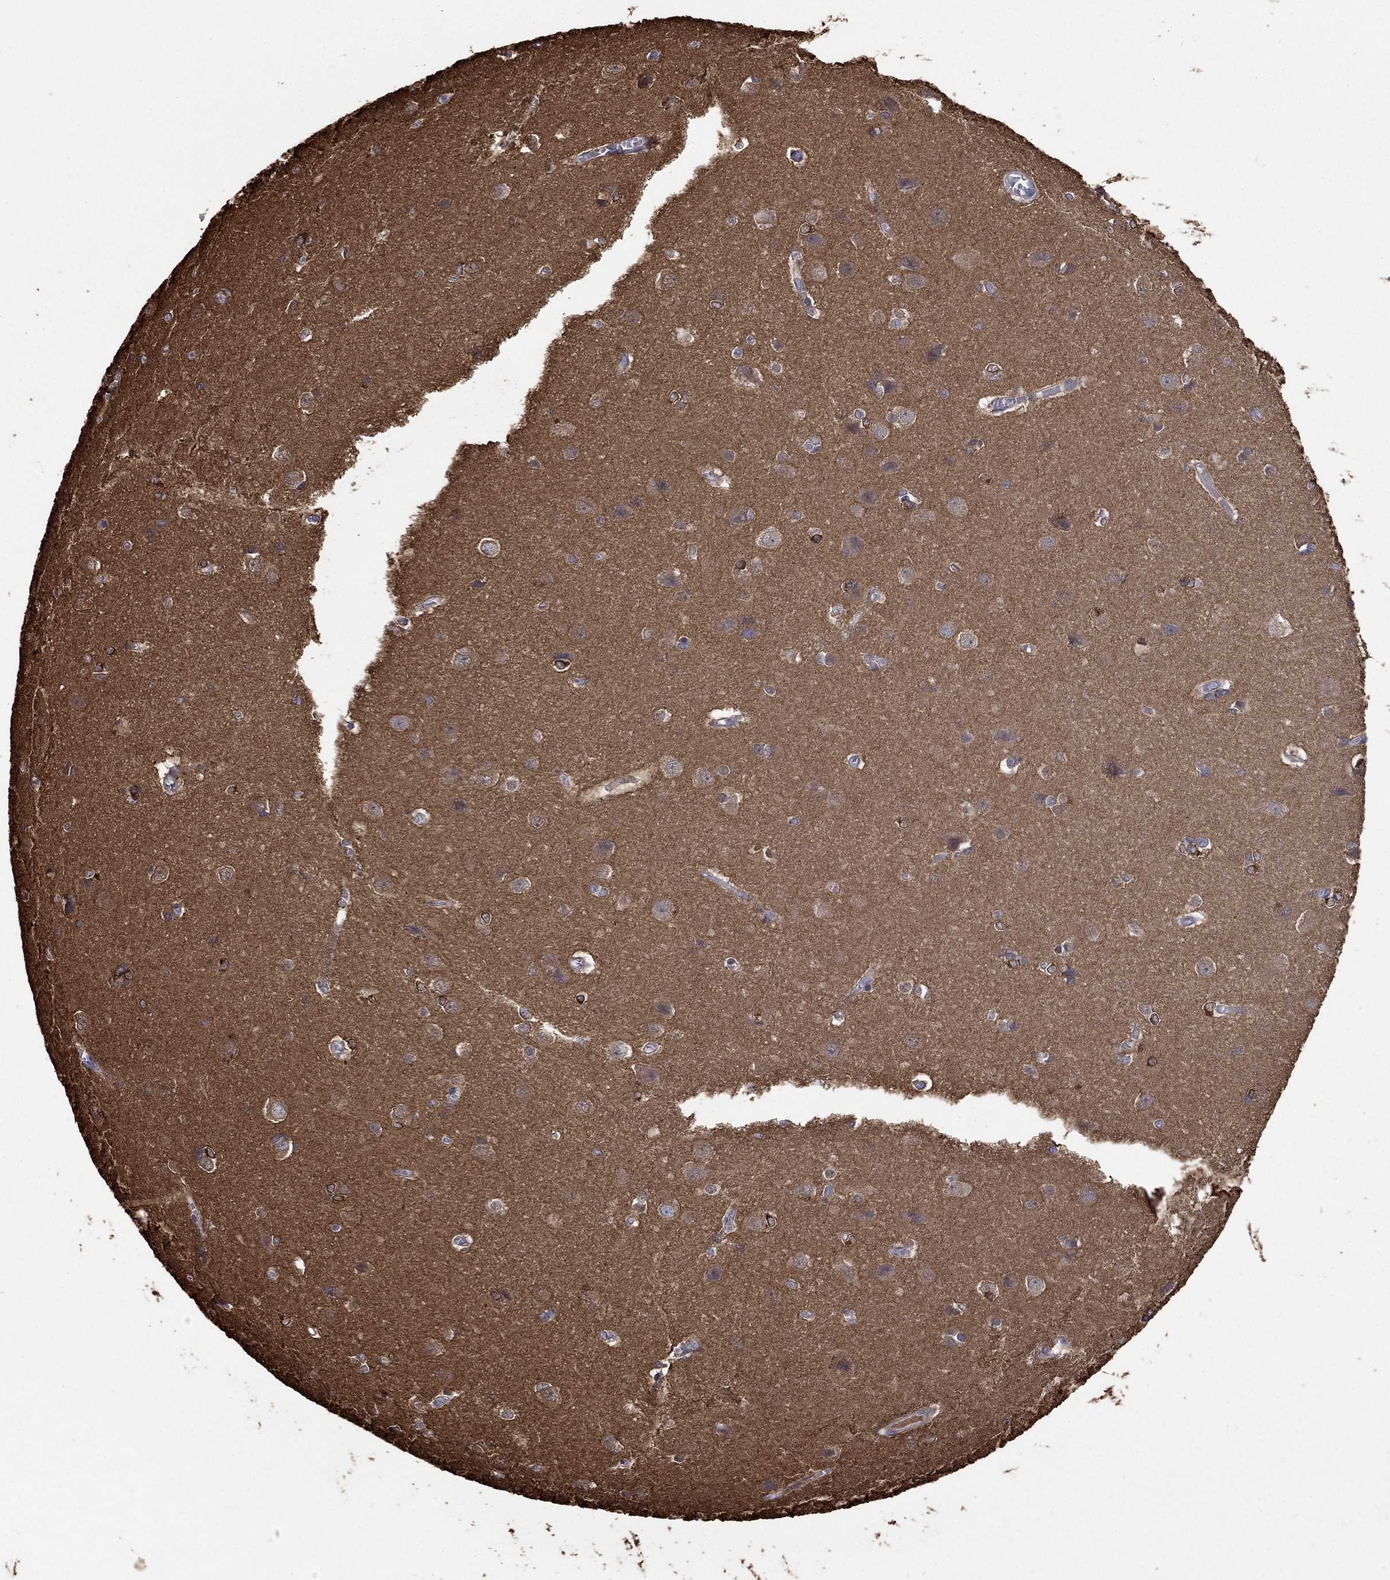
{"staining": {"intensity": "negative", "quantity": "none", "location": "none"}, "tissue": "cerebral cortex", "cell_type": "Endothelial cells", "image_type": "normal", "snomed": [{"axis": "morphology", "description": "Normal tissue, NOS"}, {"axis": "topography", "description": "Cerebral cortex"}], "caption": "Histopathology image shows no protein positivity in endothelial cells of unremarkable cerebral cortex.", "gene": "DPYSL2", "patient": {"sex": "male", "age": 37}}